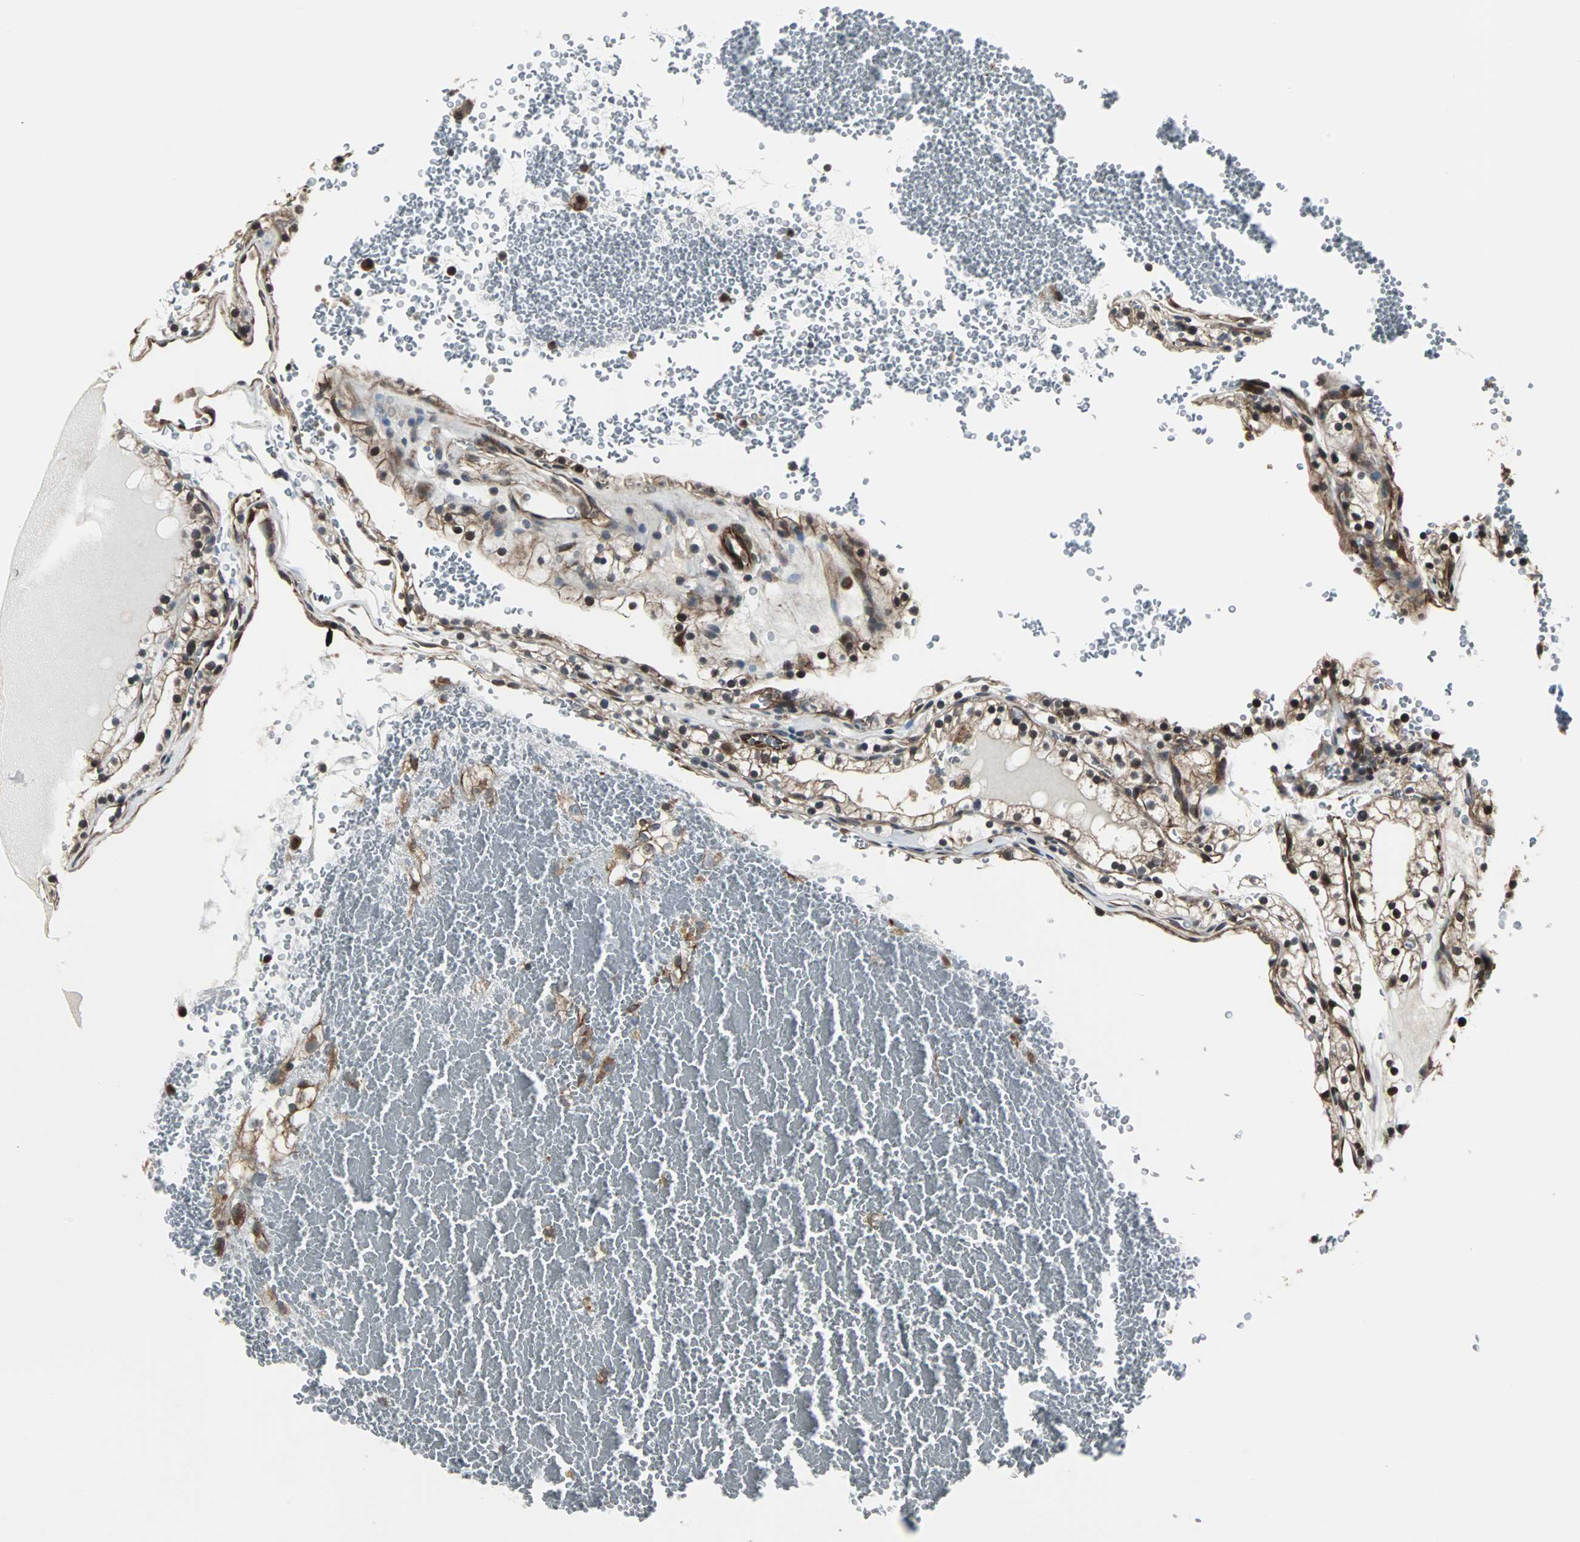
{"staining": {"intensity": "strong", "quantity": ">75%", "location": "nuclear"}, "tissue": "renal cancer", "cell_type": "Tumor cells", "image_type": "cancer", "snomed": [{"axis": "morphology", "description": "Adenocarcinoma, NOS"}, {"axis": "topography", "description": "Kidney"}], "caption": "Protein staining of adenocarcinoma (renal) tissue reveals strong nuclear staining in about >75% of tumor cells.", "gene": "CHP1", "patient": {"sex": "female", "age": 41}}